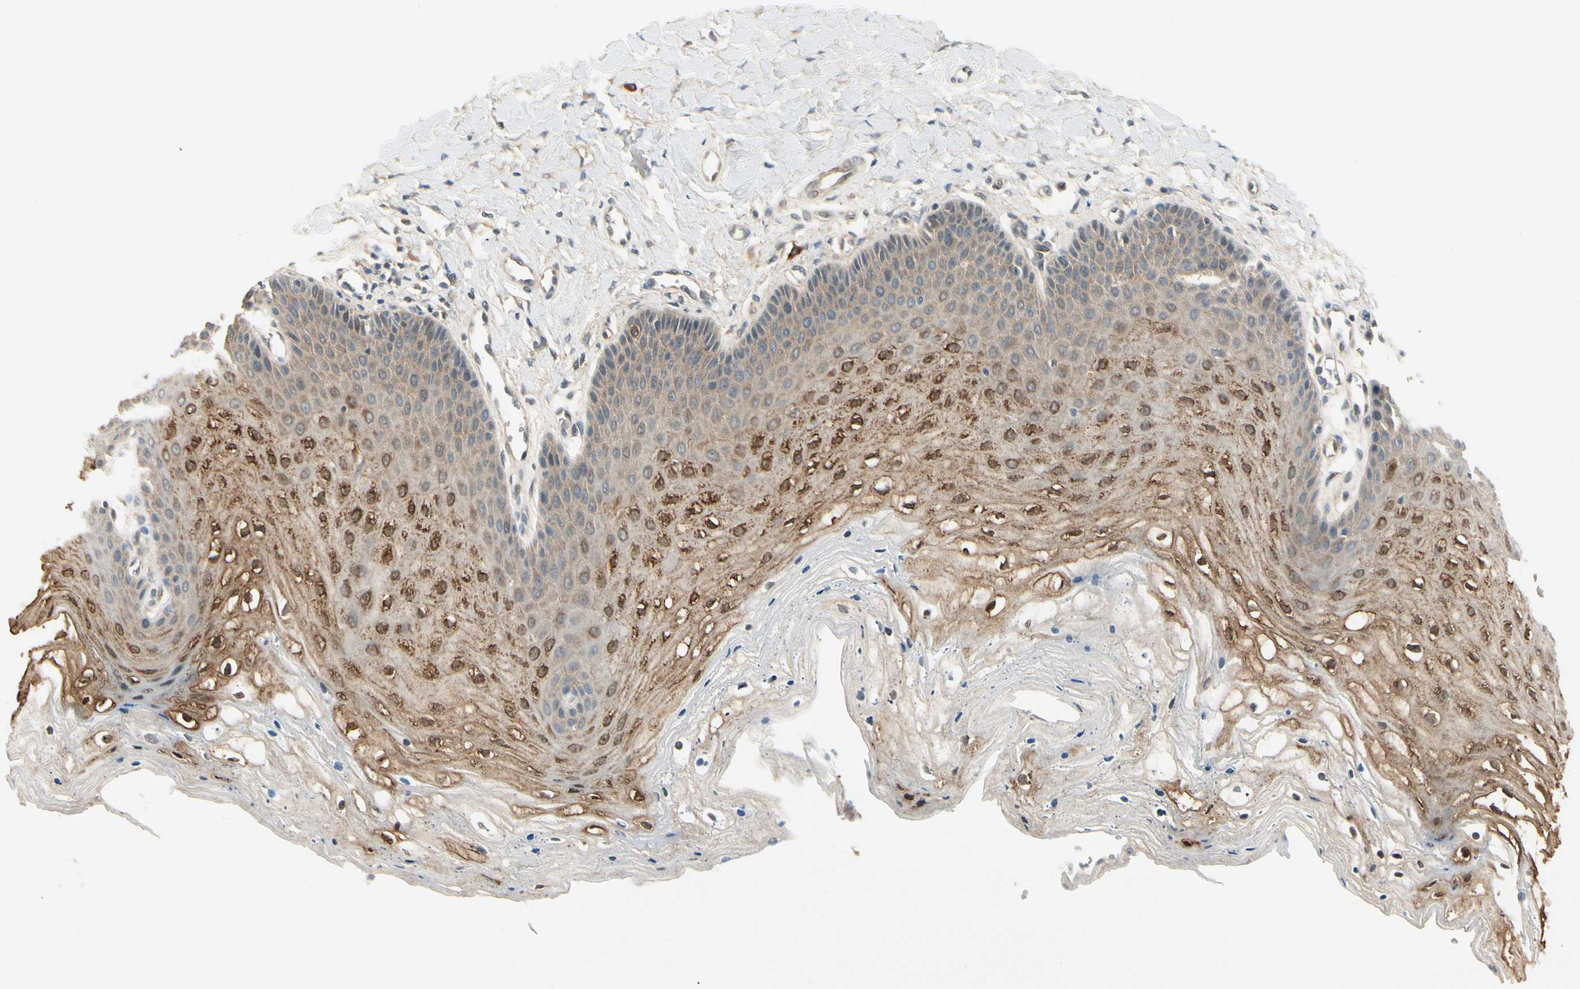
{"staining": {"intensity": "moderate", "quantity": "25%-75%", "location": "cytoplasmic/membranous,nuclear"}, "tissue": "vagina", "cell_type": "Squamous epithelial cells", "image_type": "normal", "snomed": [{"axis": "morphology", "description": "Normal tissue, NOS"}, {"axis": "topography", "description": "Vagina"}], "caption": "Benign vagina displays moderate cytoplasmic/membranous,nuclear staining in about 25%-75% of squamous epithelial cells.", "gene": "EPHB3", "patient": {"sex": "female", "age": 68}}